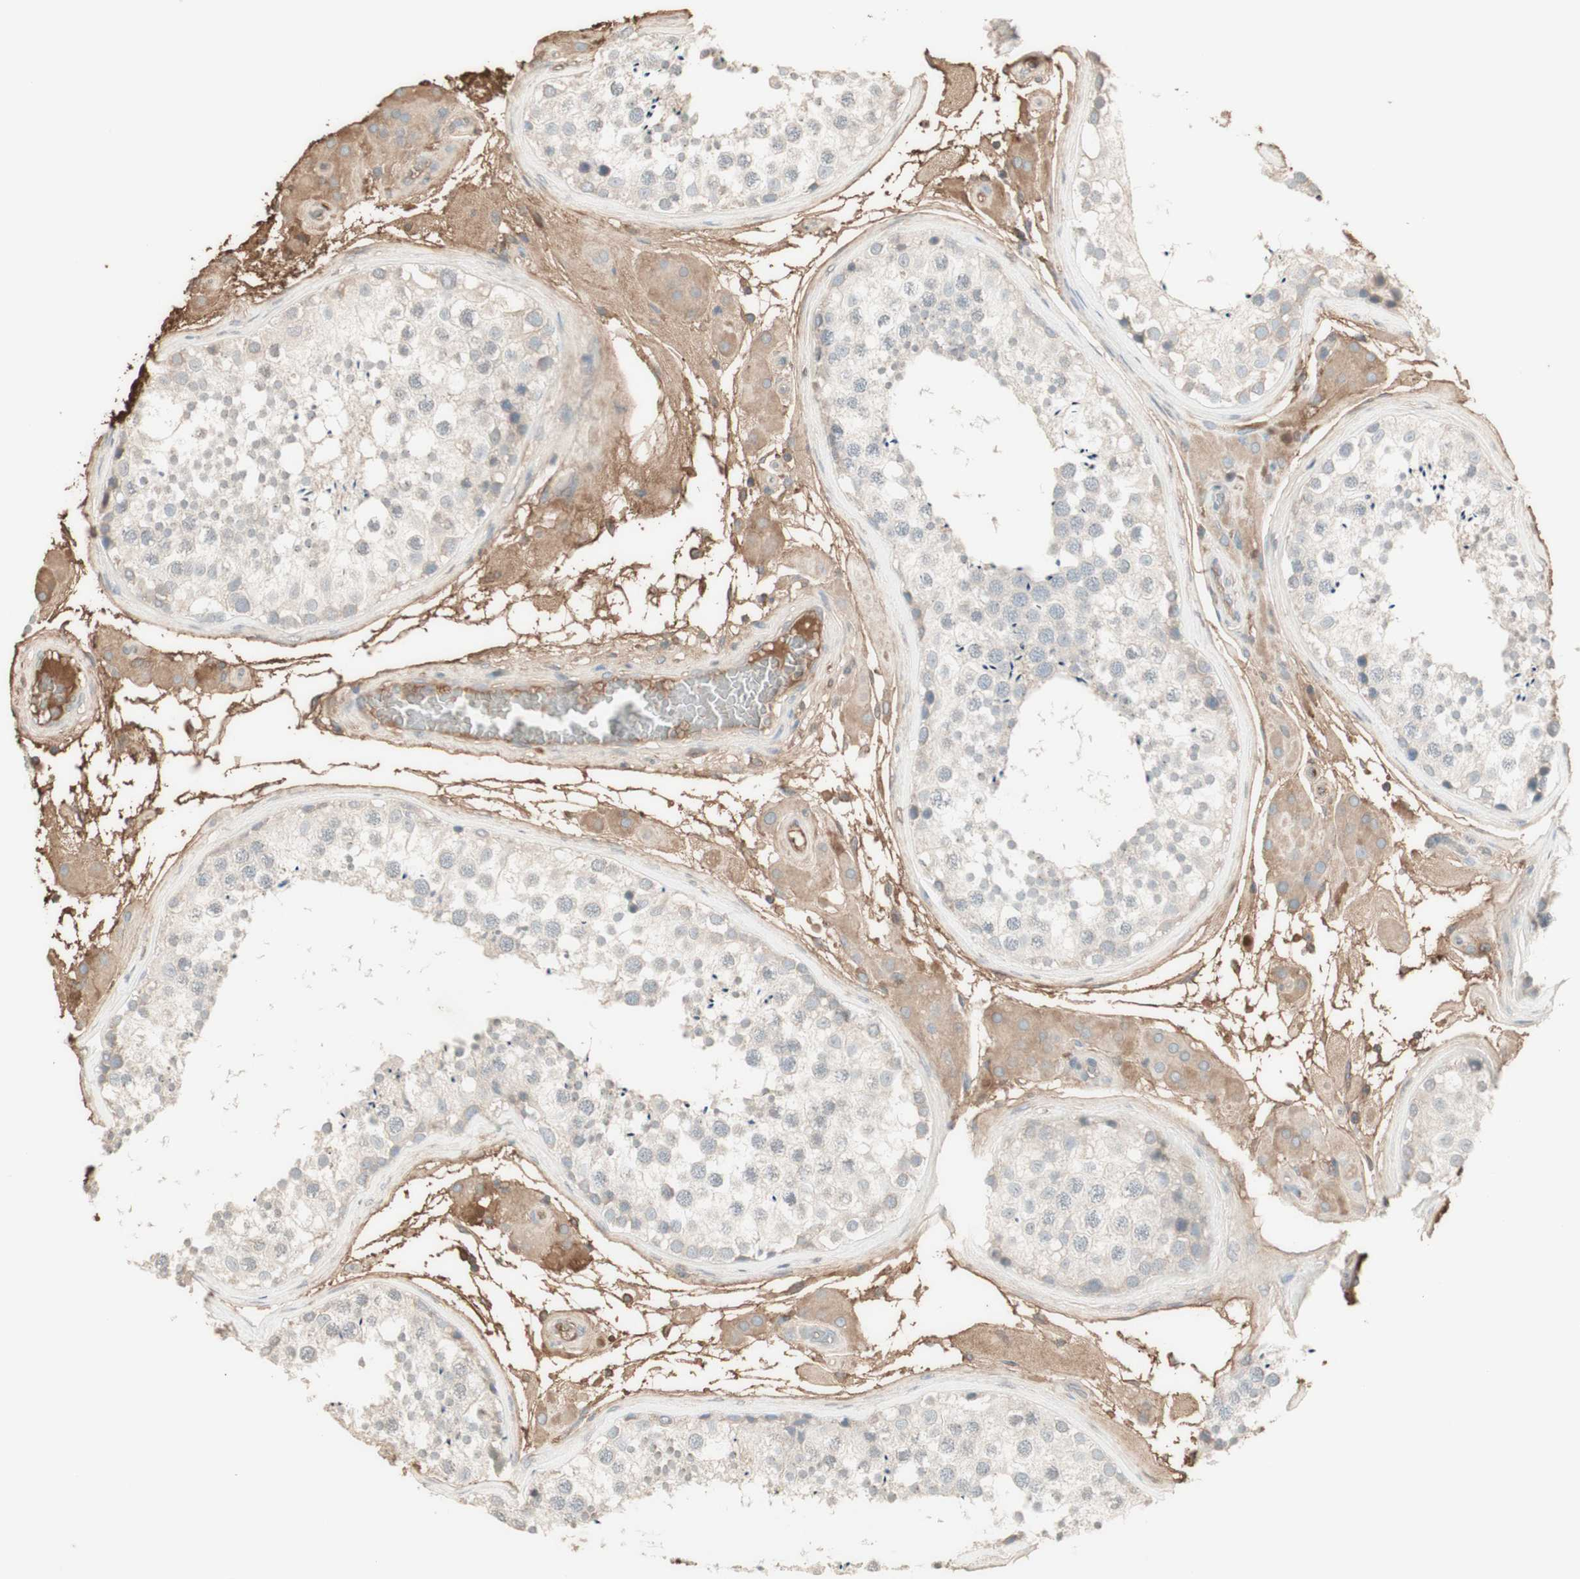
{"staining": {"intensity": "negative", "quantity": "none", "location": "none"}, "tissue": "testis", "cell_type": "Cells in seminiferous ducts", "image_type": "normal", "snomed": [{"axis": "morphology", "description": "Normal tissue, NOS"}, {"axis": "topography", "description": "Testis"}], "caption": "Image shows no significant protein positivity in cells in seminiferous ducts of unremarkable testis. (Brightfield microscopy of DAB (3,3'-diaminobenzidine) immunohistochemistry at high magnification).", "gene": "IFNG", "patient": {"sex": "male", "age": 46}}